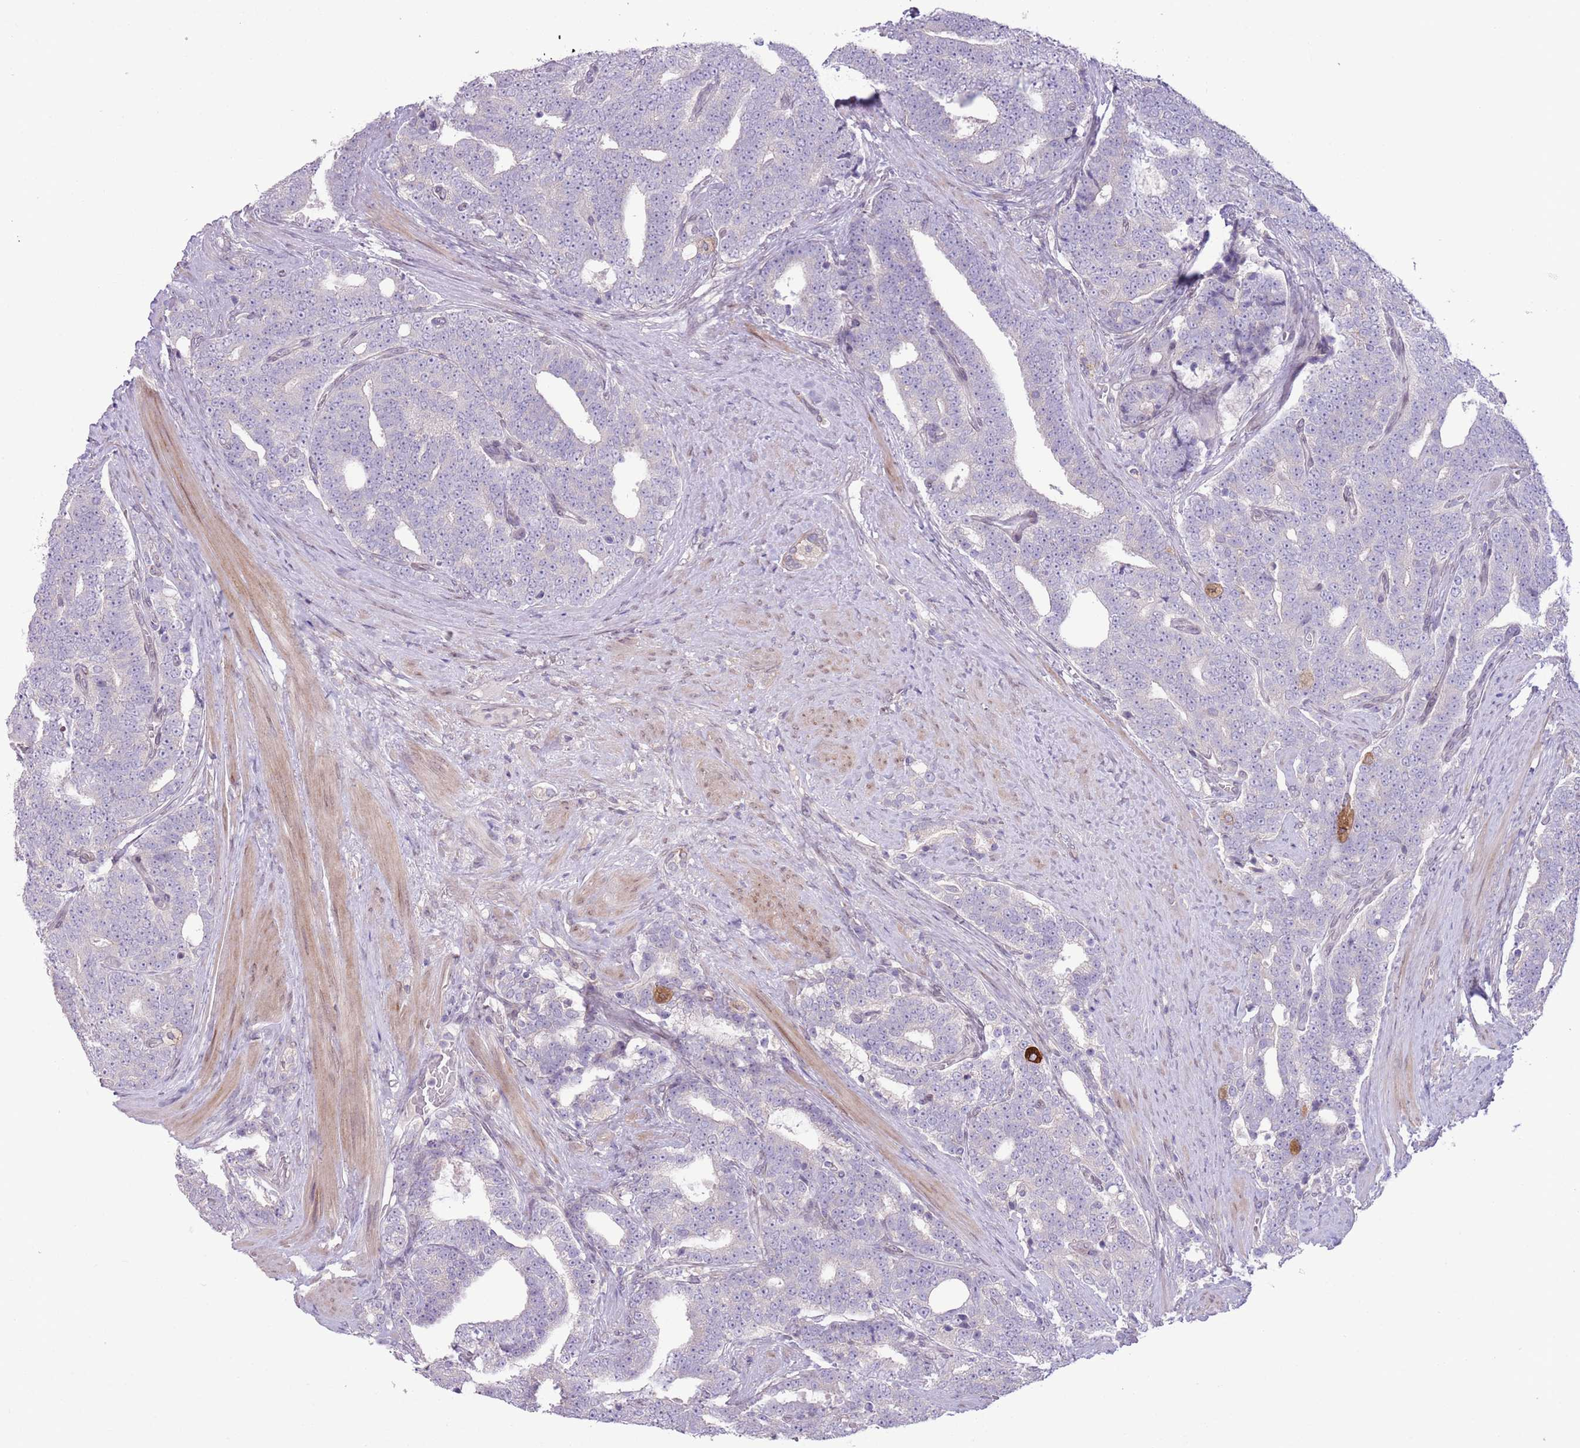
{"staining": {"intensity": "negative", "quantity": "none", "location": "none"}, "tissue": "prostate cancer", "cell_type": "Tumor cells", "image_type": "cancer", "snomed": [{"axis": "morphology", "description": "Adenocarcinoma, High grade"}, {"axis": "topography", "description": "Prostate and seminal vesicle, NOS"}], "caption": "Immunohistochemistry of human prostate high-grade adenocarcinoma shows no positivity in tumor cells.", "gene": "CCND2", "patient": {"sex": "male", "age": 67}}